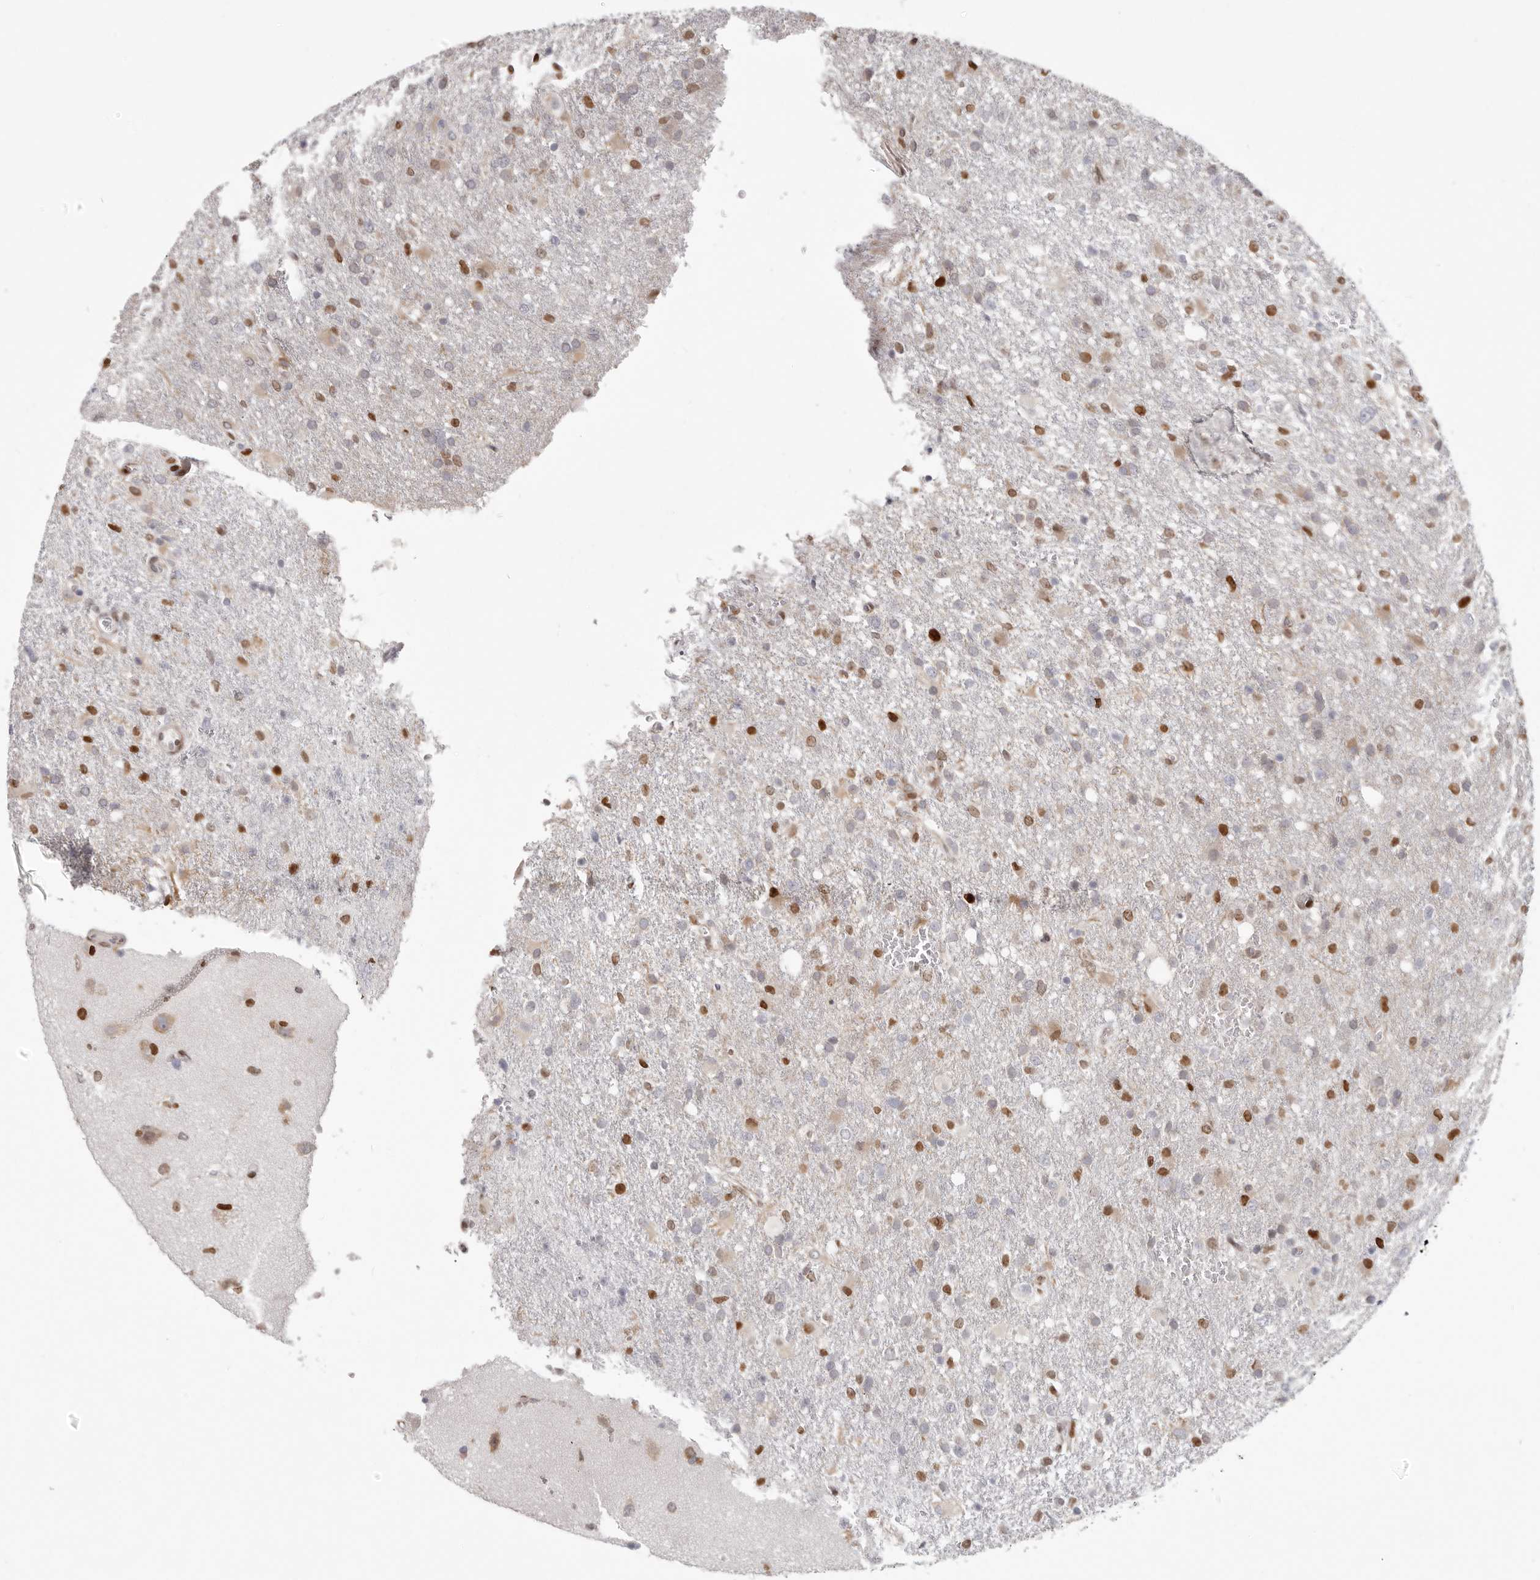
{"staining": {"intensity": "moderate", "quantity": "25%-75%", "location": "nuclear"}, "tissue": "glioma", "cell_type": "Tumor cells", "image_type": "cancer", "snomed": [{"axis": "morphology", "description": "Glioma, malignant, High grade"}, {"axis": "topography", "description": "Brain"}], "caption": "Tumor cells show moderate nuclear staining in about 25%-75% of cells in glioma. (IHC, brightfield microscopy, high magnification).", "gene": "SRP19", "patient": {"sex": "female", "age": 57}}